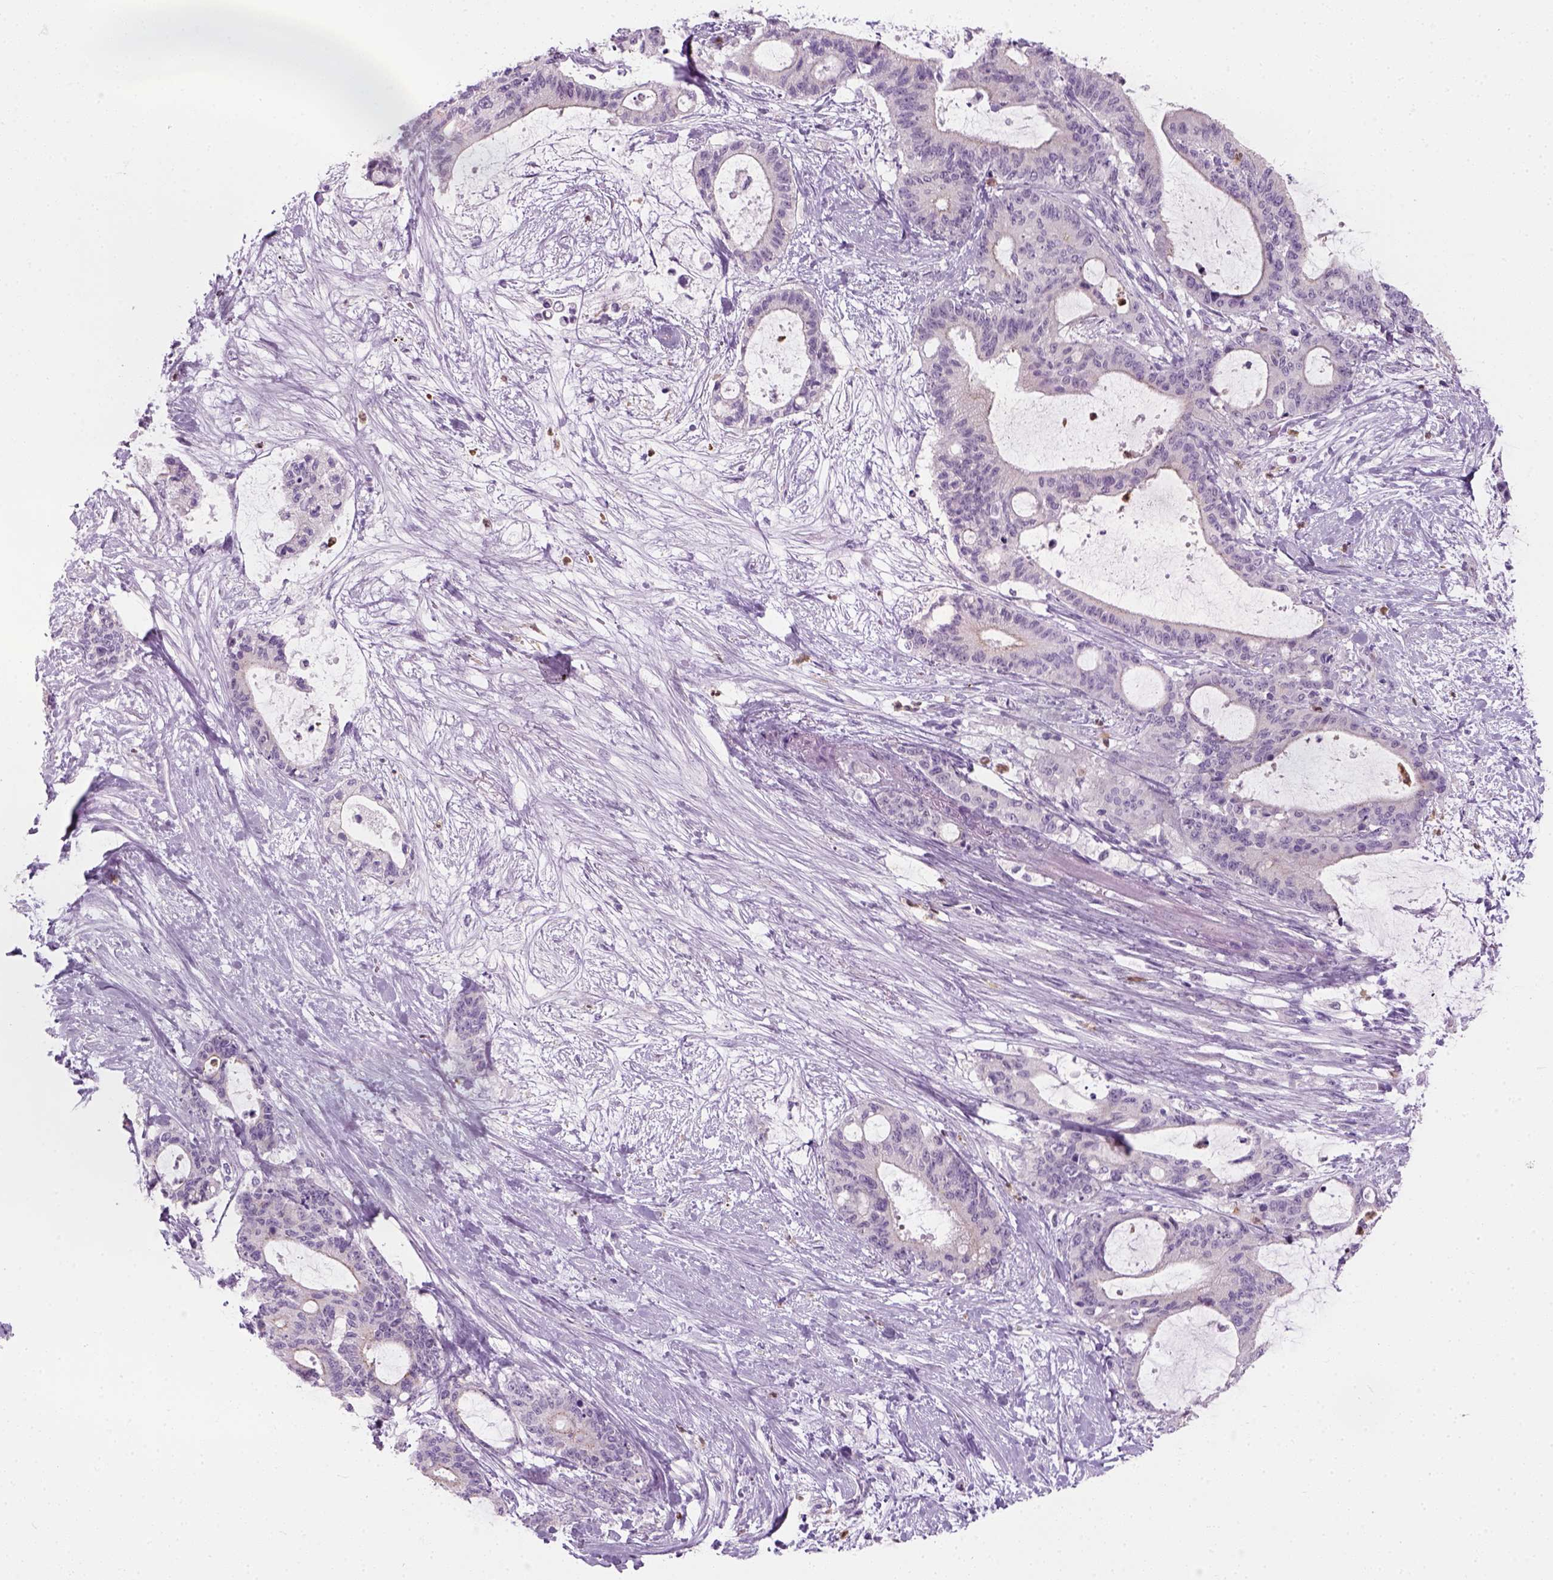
{"staining": {"intensity": "negative", "quantity": "none", "location": "none"}, "tissue": "liver cancer", "cell_type": "Tumor cells", "image_type": "cancer", "snomed": [{"axis": "morphology", "description": "Cholangiocarcinoma"}, {"axis": "topography", "description": "Liver"}], "caption": "Immunohistochemical staining of liver cancer displays no significant staining in tumor cells. (Brightfield microscopy of DAB (3,3'-diaminobenzidine) IHC at high magnification).", "gene": "IL4", "patient": {"sex": "female", "age": 73}}